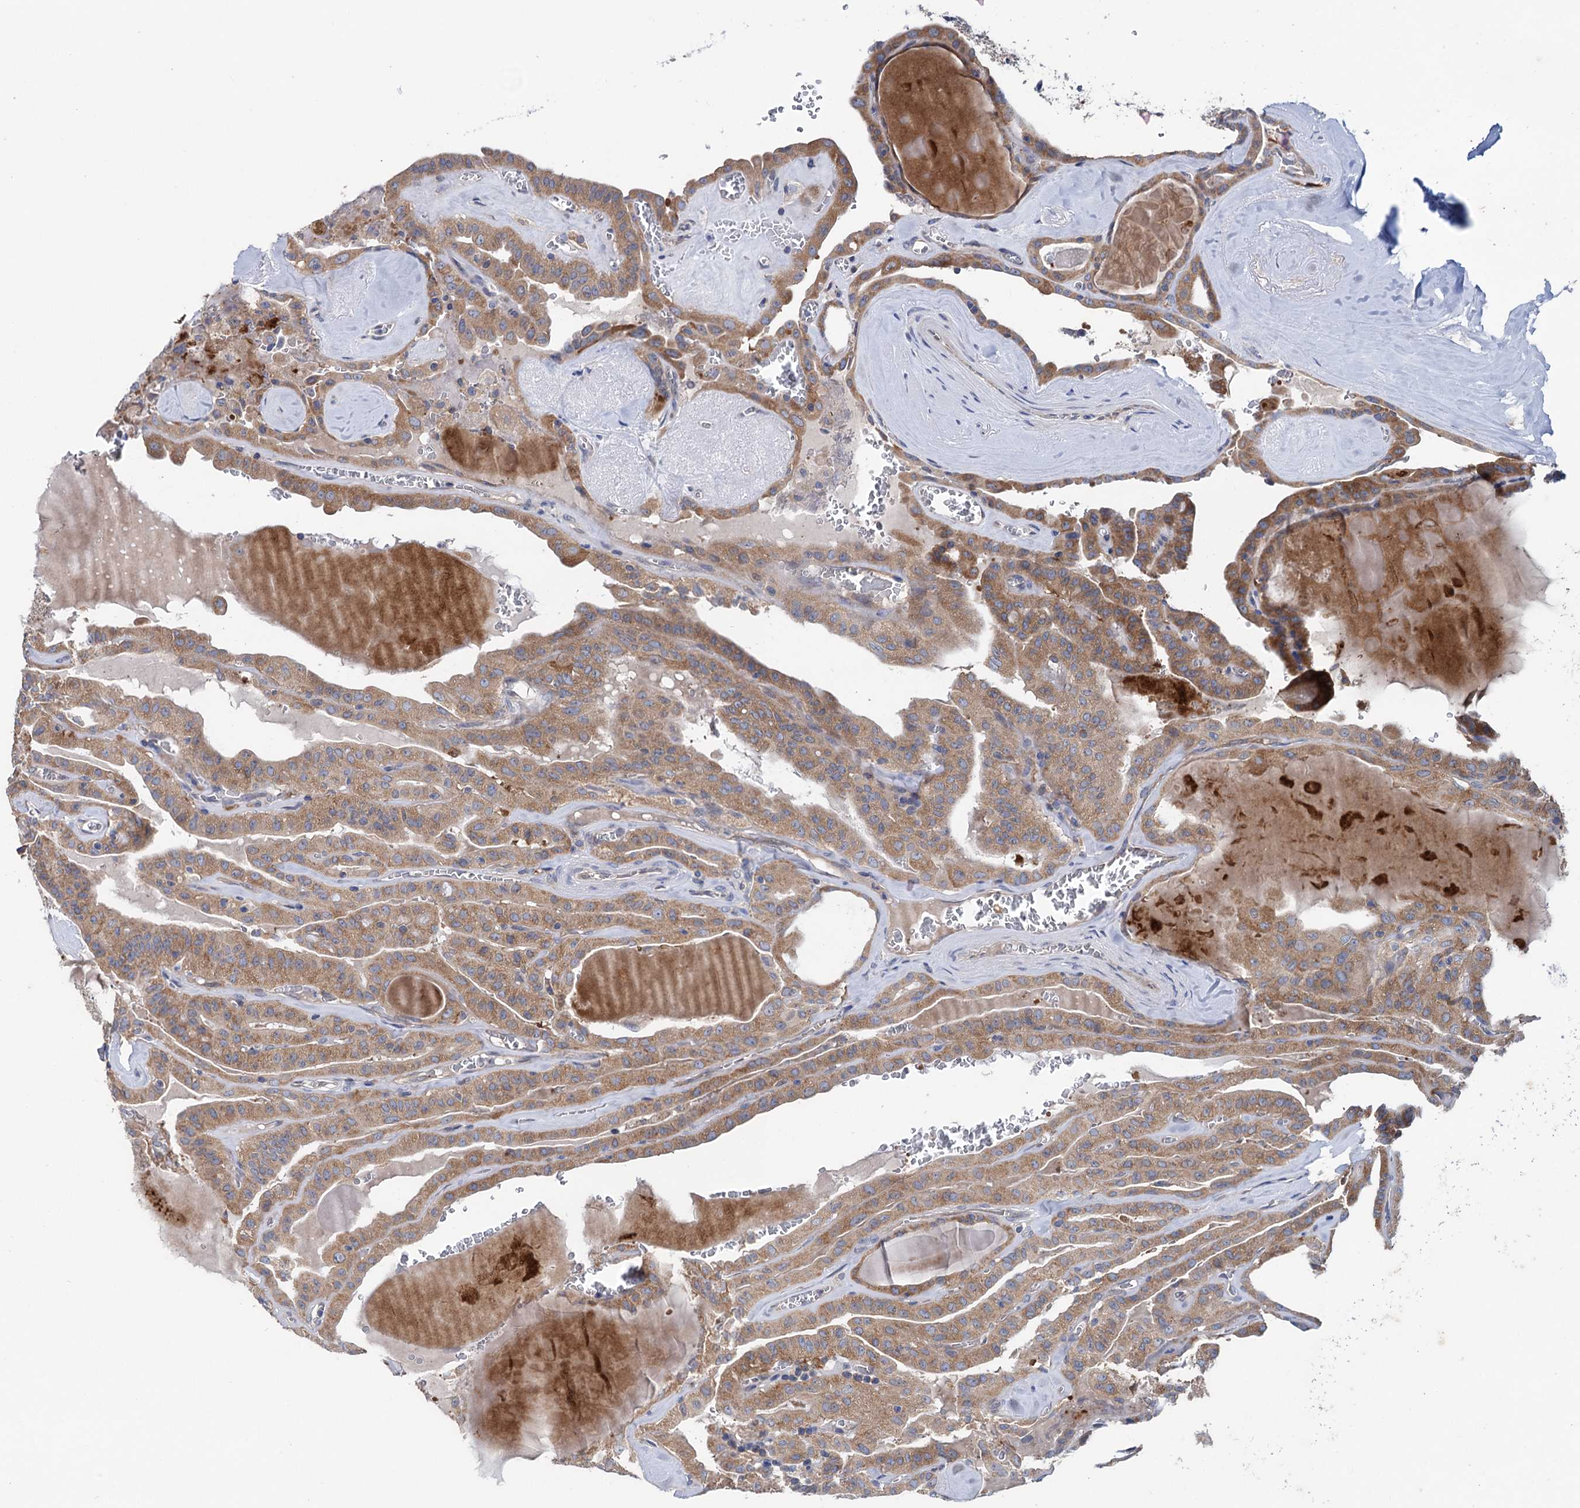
{"staining": {"intensity": "moderate", "quantity": ">75%", "location": "cytoplasmic/membranous"}, "tissue": "thyroid cancer", "cell_type": "Tumor cells", "image_type": "cancer", "snomed": [{"axis": "morphology", "description": "Papillary adenocarcinoma, NOS"}, {"axis": "topography", "description": "Thyroid gland"}], "caption": "Human thyroid cancer (papillary adenocarcinoma) stained with a protein marker exhibits moderate staining in tumor cells.", "gene": "ZNRD2", "patient": {"sex": "male", "age": 52}}